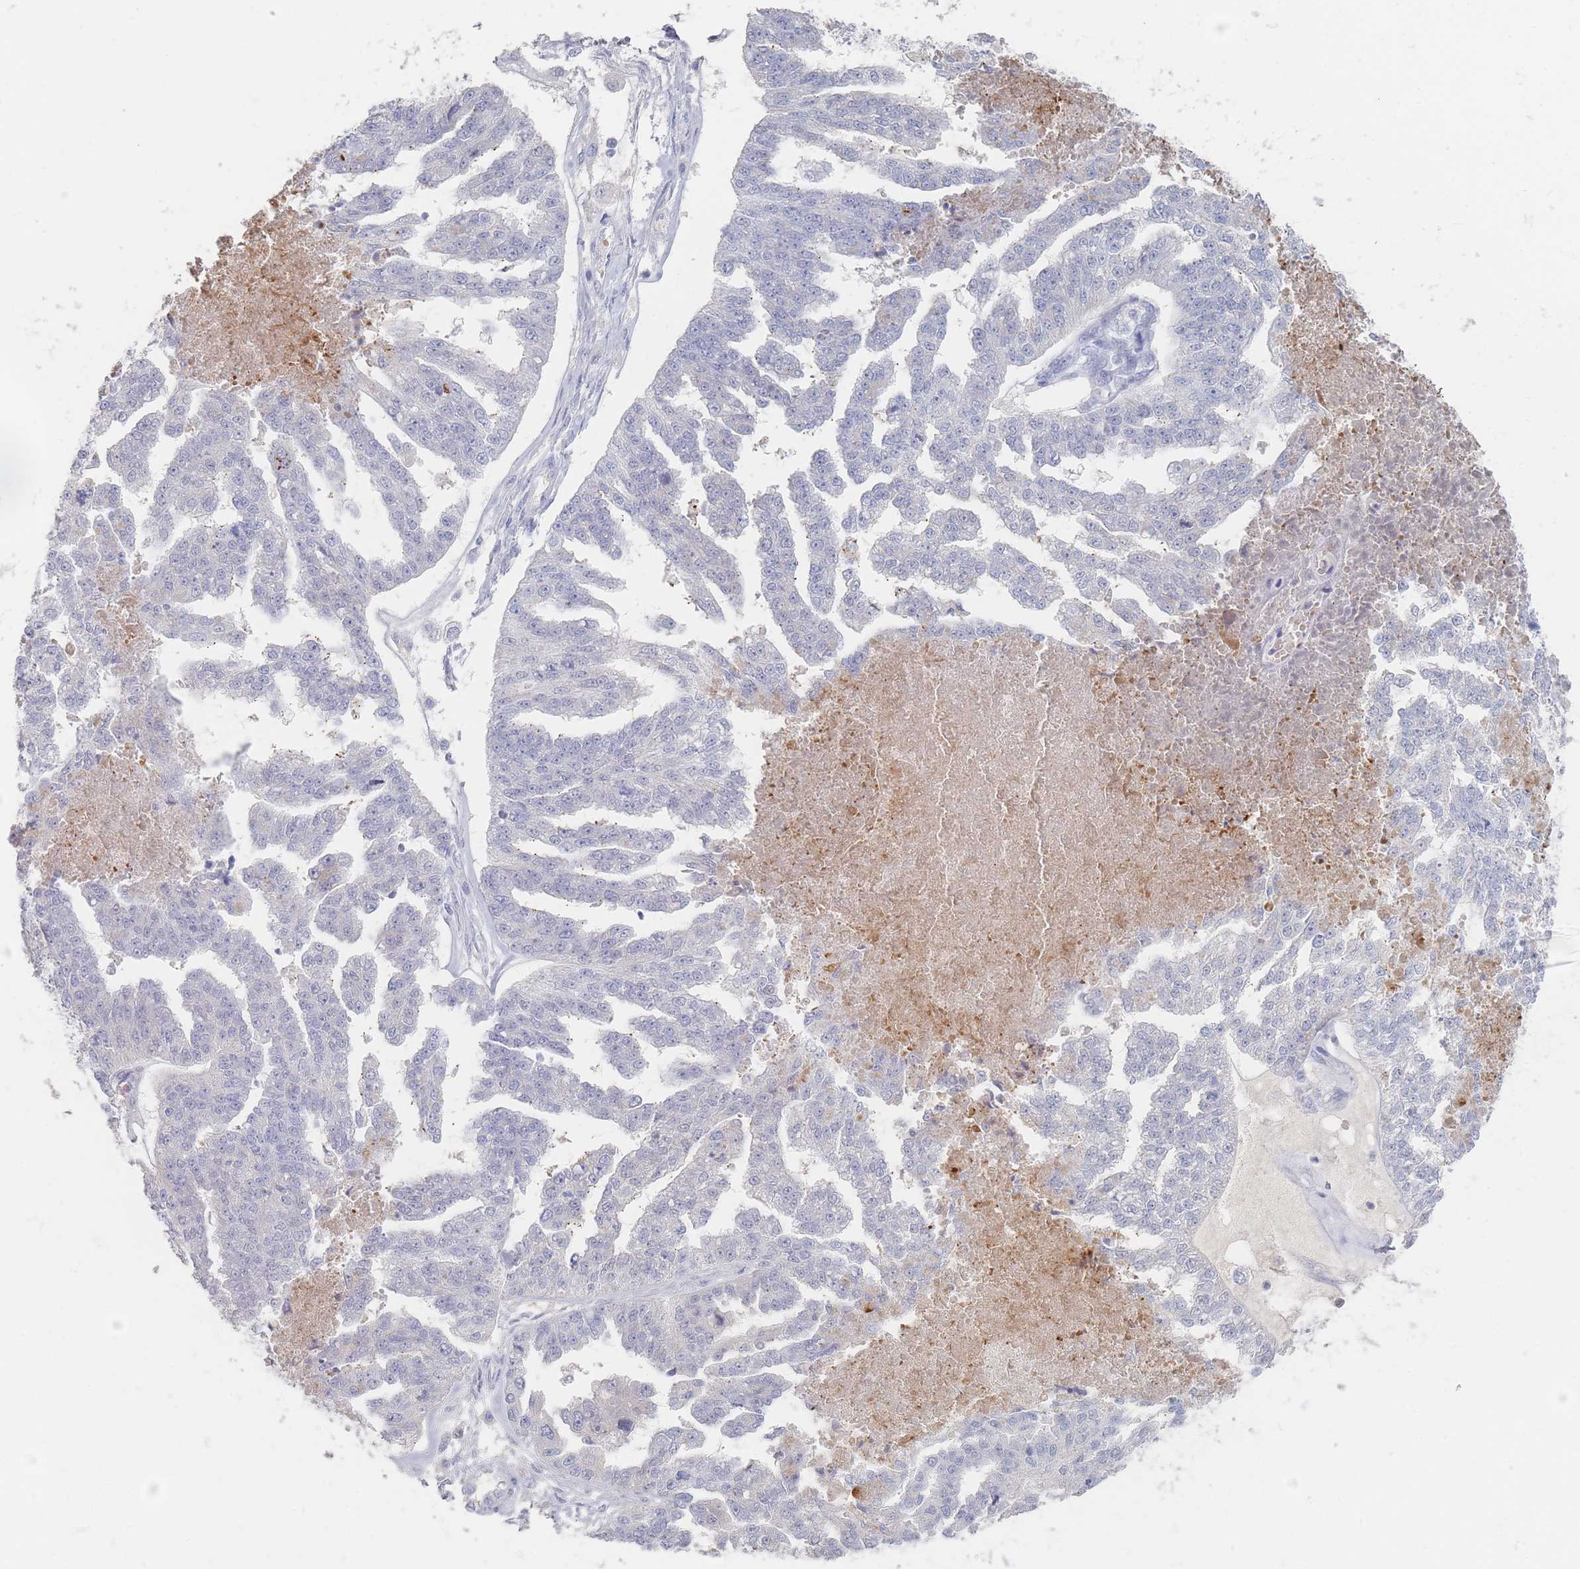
{"staining": {"intensity": "negative", "quantity": "none", "location": "none"}, "tissue": "ovarian cancer", "cell_type": "Tumor cells", "image_type": "cancer", "snomed": [{"axis": "morphology", "description": "Cystadenocarcinoma, serous, NOS"}, {"axis": "topography", "description": "Ovary"}], "caption": "Ovarian serous cystadenocarcinoma stained for a protein using immunohistochemistry shows no positivity tumor cells.", "gene": "HELZ2", "patient": {"sex": "female", "age": 58}}